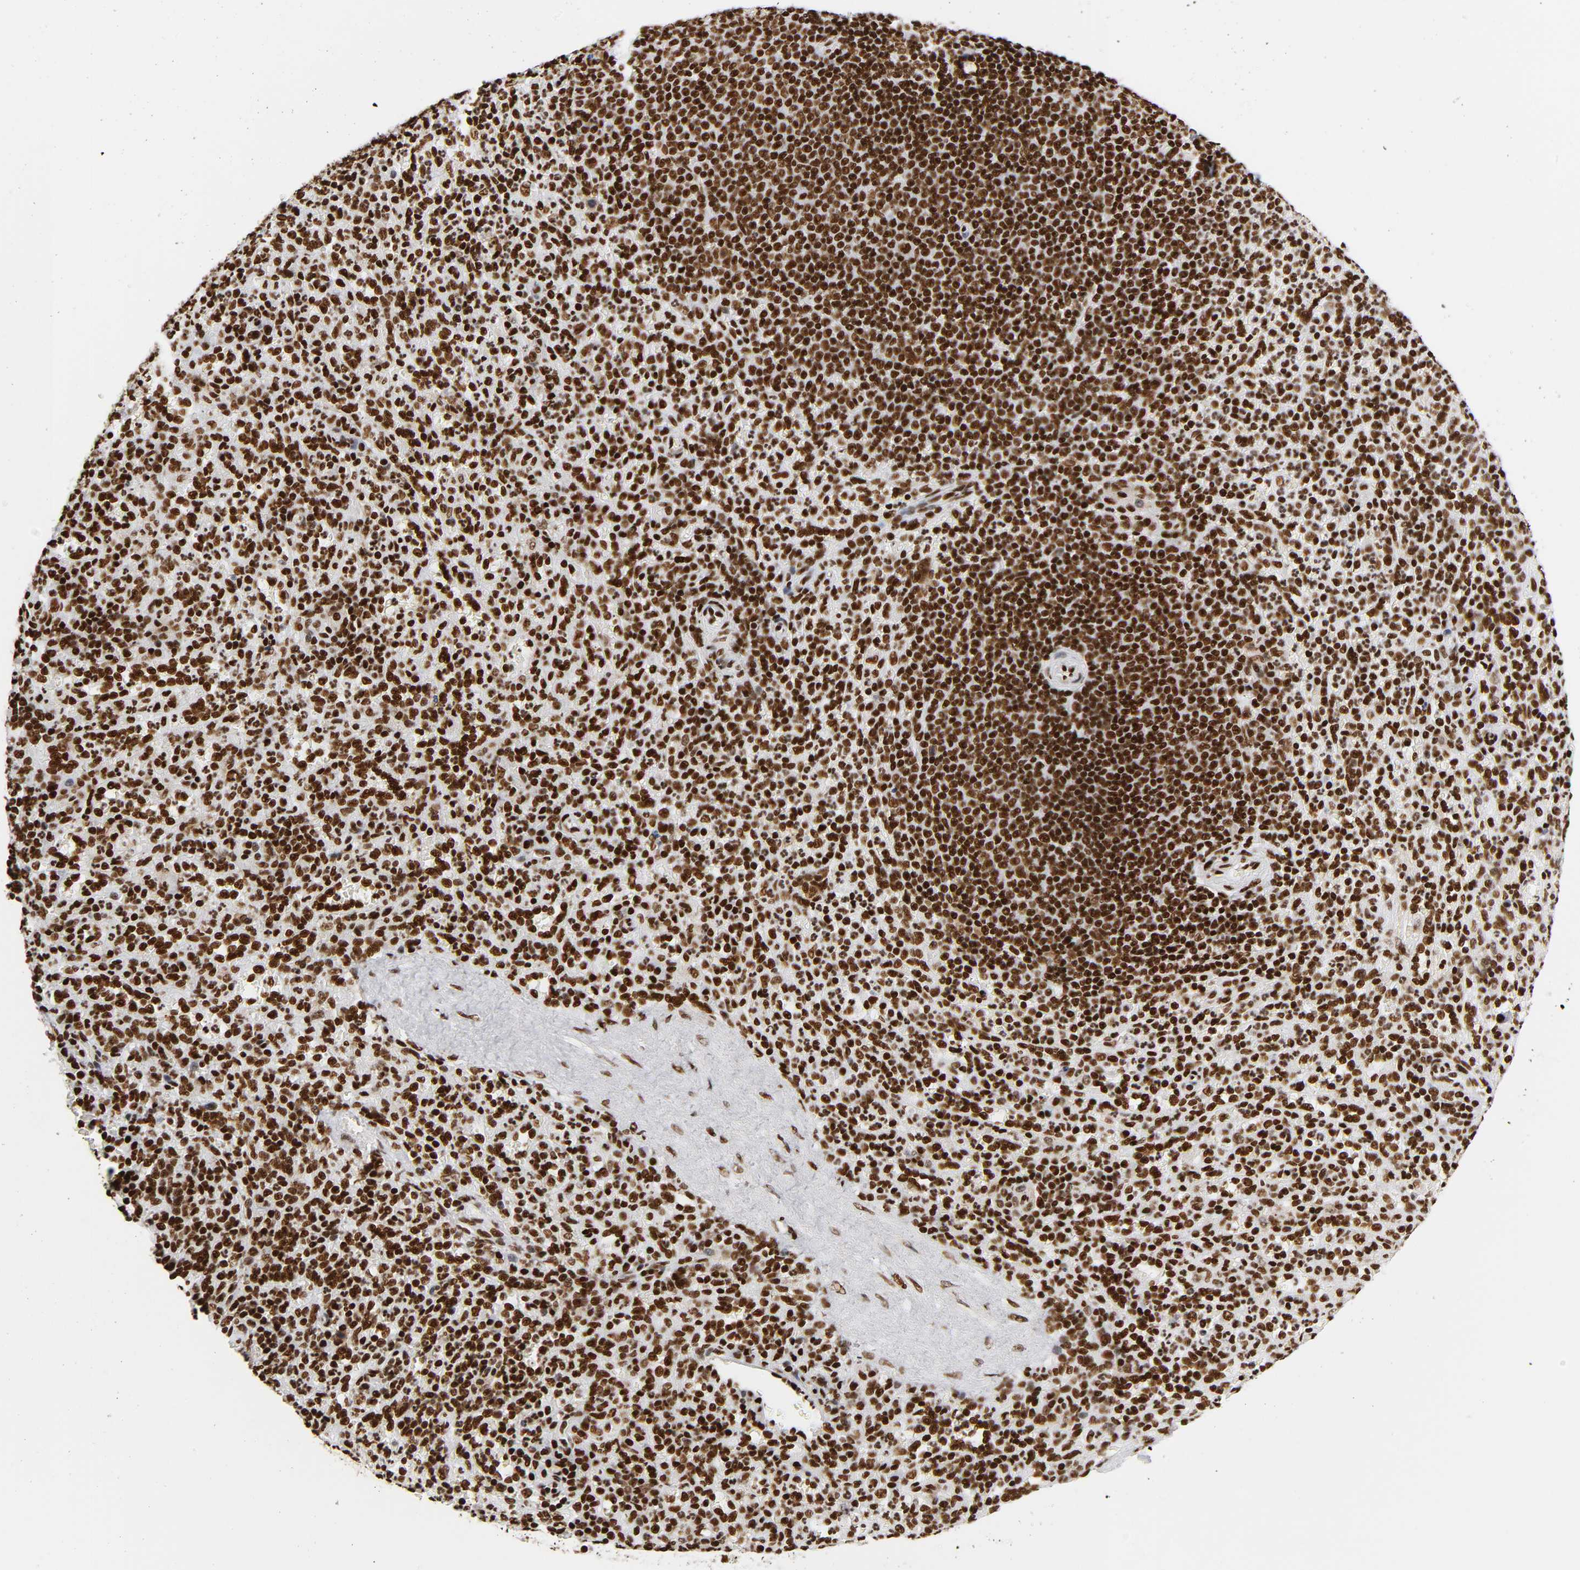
{"staining": {"intensity": "strong", "quantity": ">75%", "location": "nuclear"}, "tissue": "spleen", "cell_type": "Cells in red pulp", "image_type": "normal", "snomed": [{"axis": "morphology", "description": "Normal tissue, NOS"}, {"axis": "topography", "description": "Spleen"}], "caption": "Spleen stained for a protein (brown) displays strong nuclear positive staining in about >75% of cells in red pulp.", "gene": "XRCC6", "patient": {"sex": "male", "age": 36}}